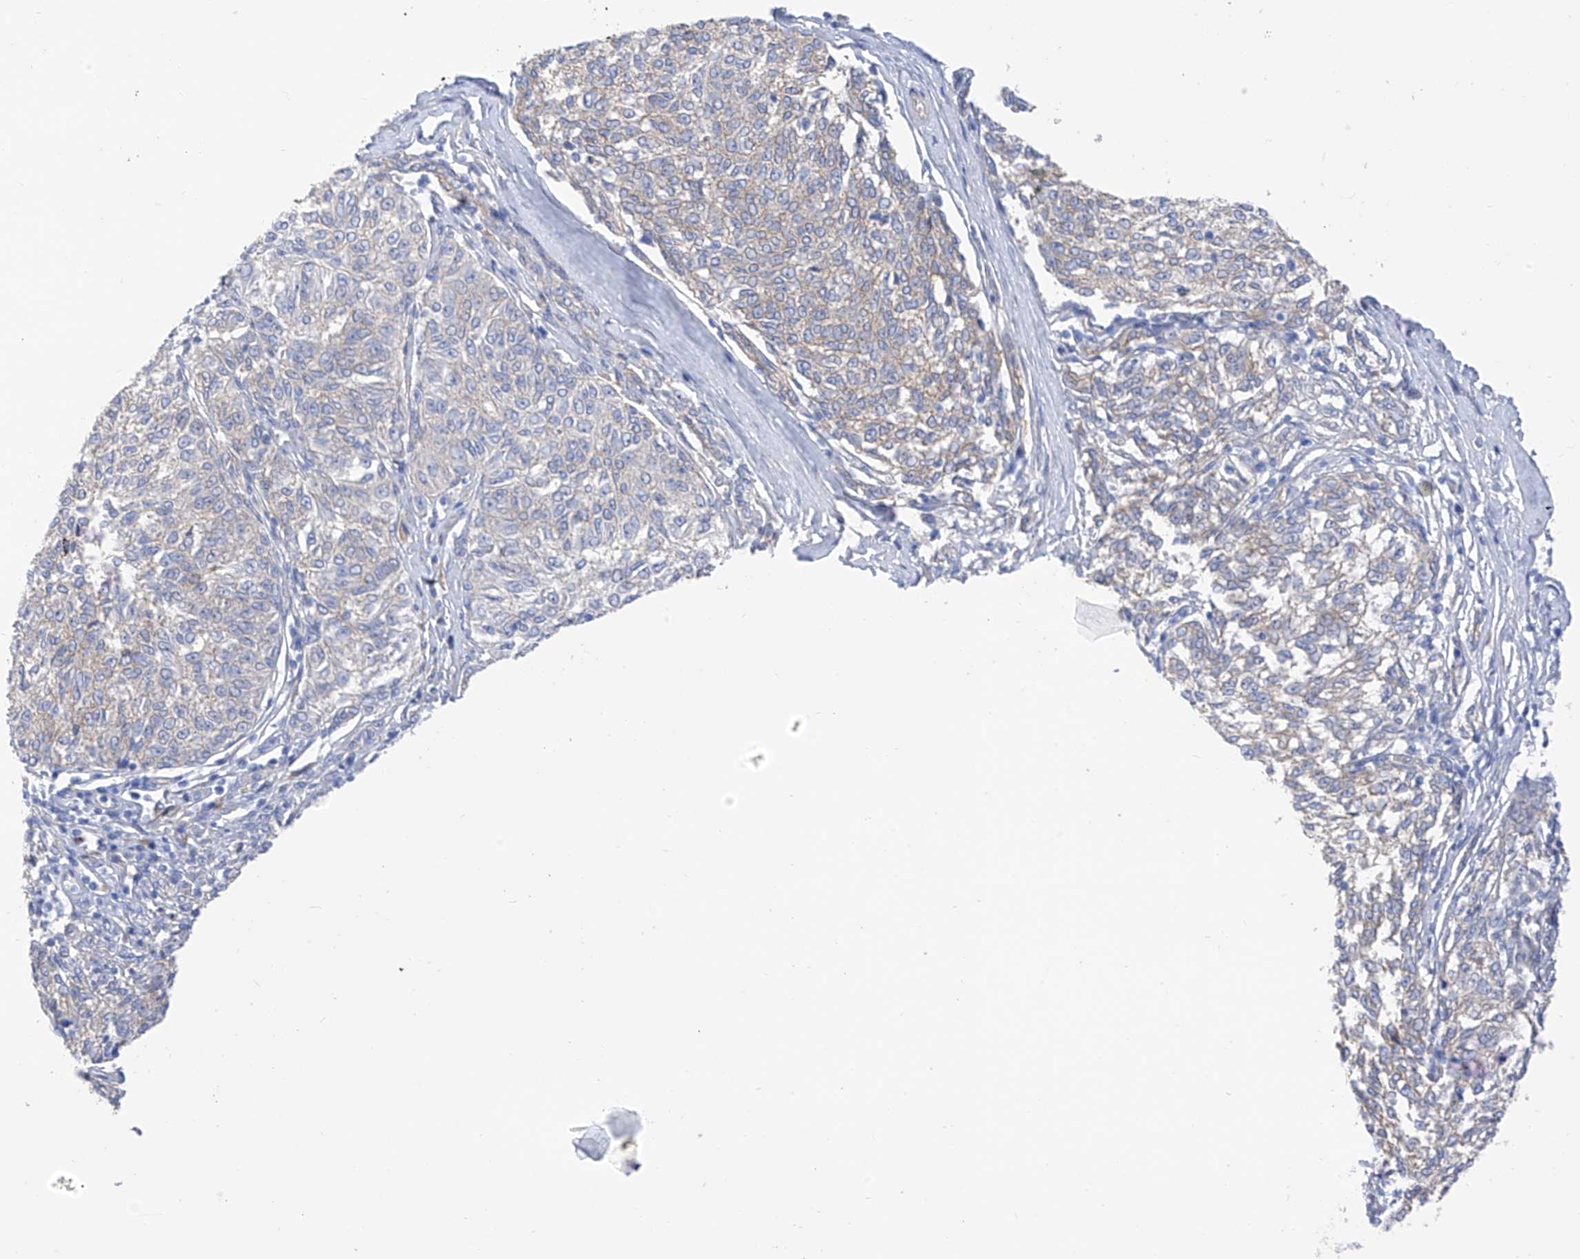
{"staining": {"intensity": "weak", "quantity": "<25%", "location": "cytoplasmic/membranous"}, "tissue": "melanoma", "cell_type": "Tumor cells", "image_type": "cancer", "snomed": [{"axis": "morphology", "description": "Malignant melanoma, NOS"}, {"axis": "topography", "description": "Skin"}], "caption": "Photomicrograph shows no protein staining in tumor cells of melanoma tissue. Nuclei are stained in blue.", "gene": "ITGA9", "patient": {"sex": "female", "age": 72}}